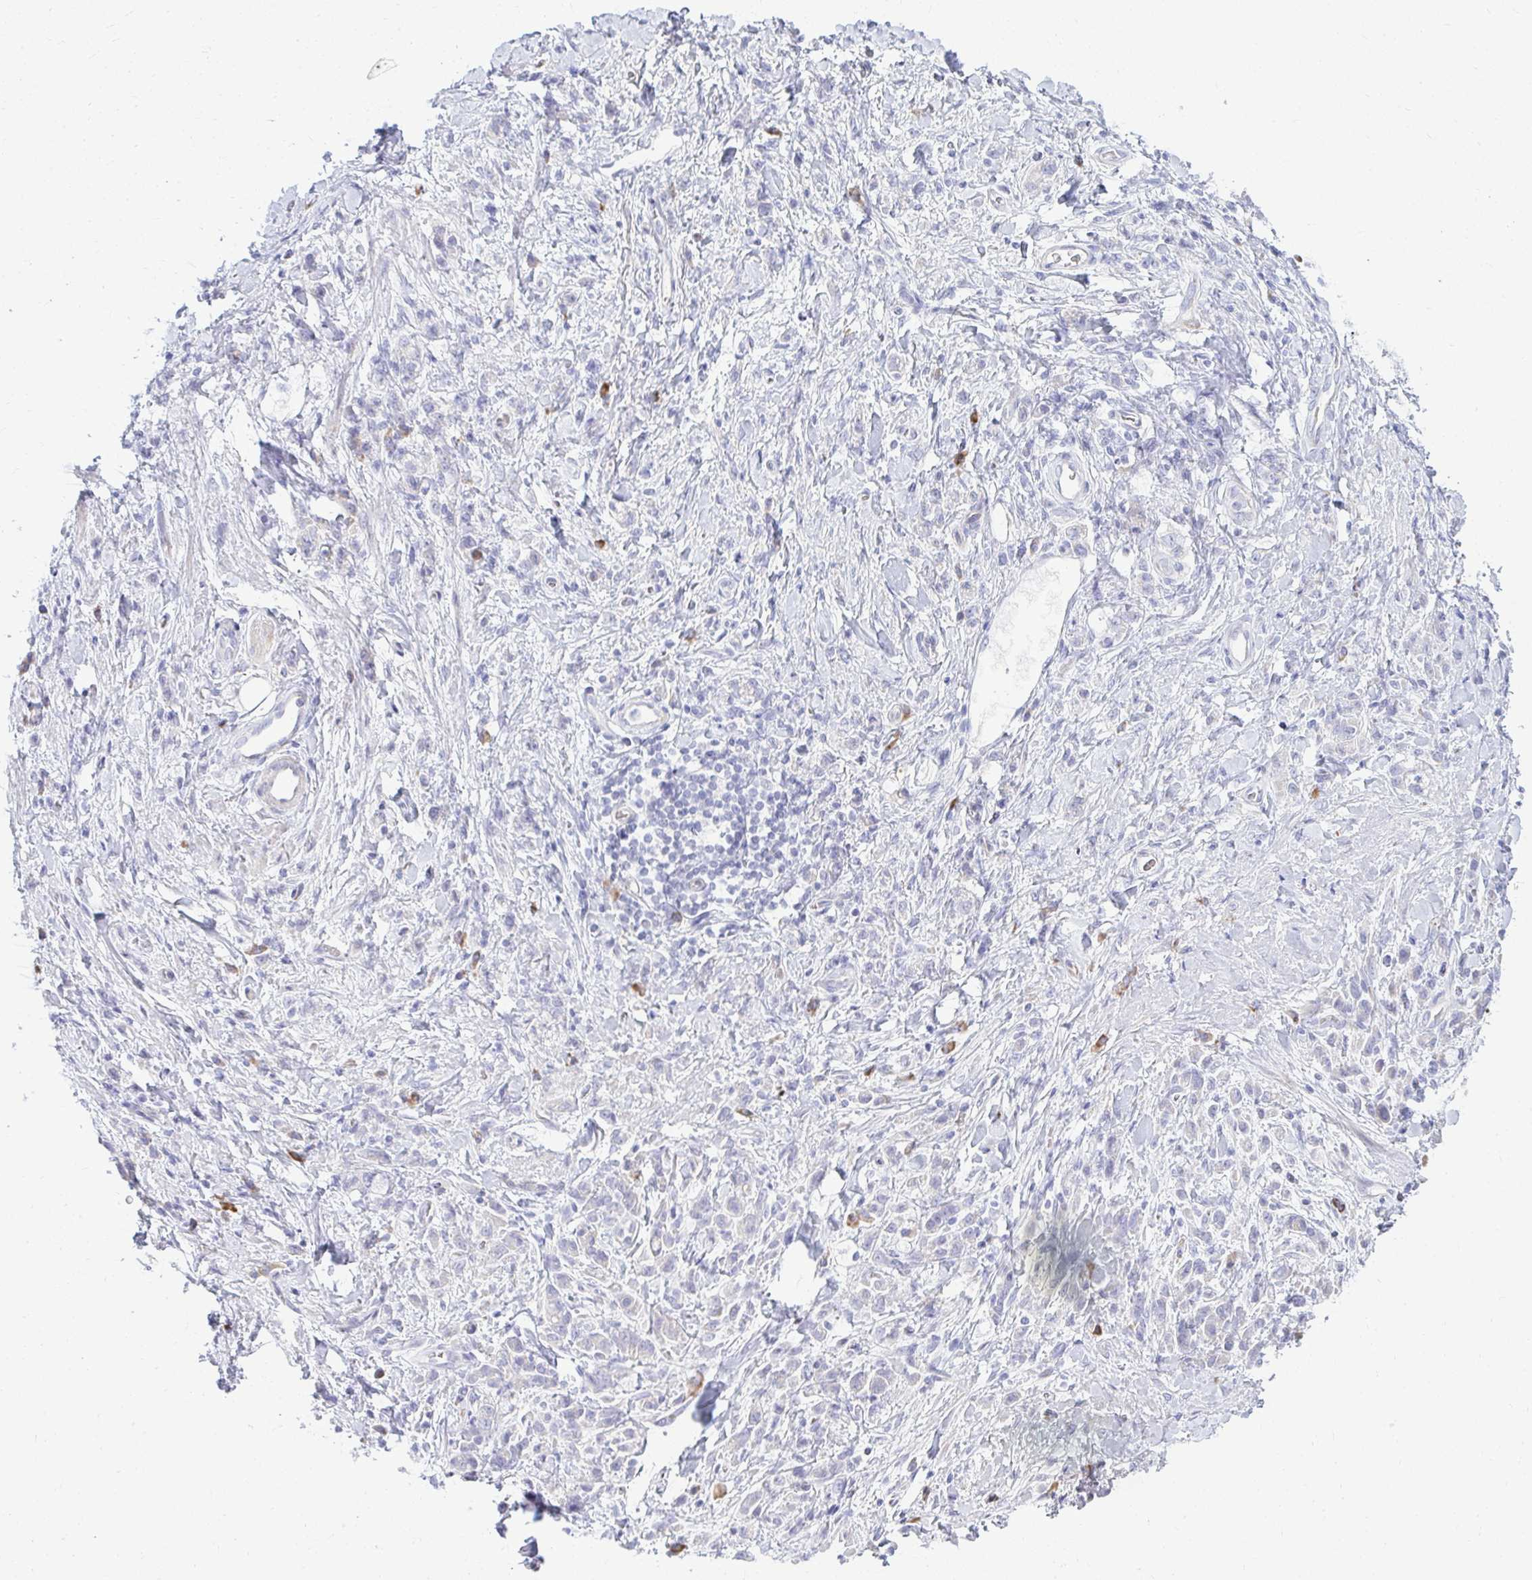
{"staining": {"intensity": "negative", "quantity": "none", "location": "none"}, "tissue": "stomach cancer", "cell_type": "Tumor cells", "image_type": "cancer", "snomed": [{"axis": "morphology", "description": "Adenocarcinoma, NOS"}, {"axis": "topography", "description": "Stomach"}], "caption": "This is an immunohistochemistry photomicrograph of human stomach cancer (adenocarcinoma). There is no expression in tumor cells.", "gene": "TSPEAR", "patient": {"sex": "male", "age": 77}}